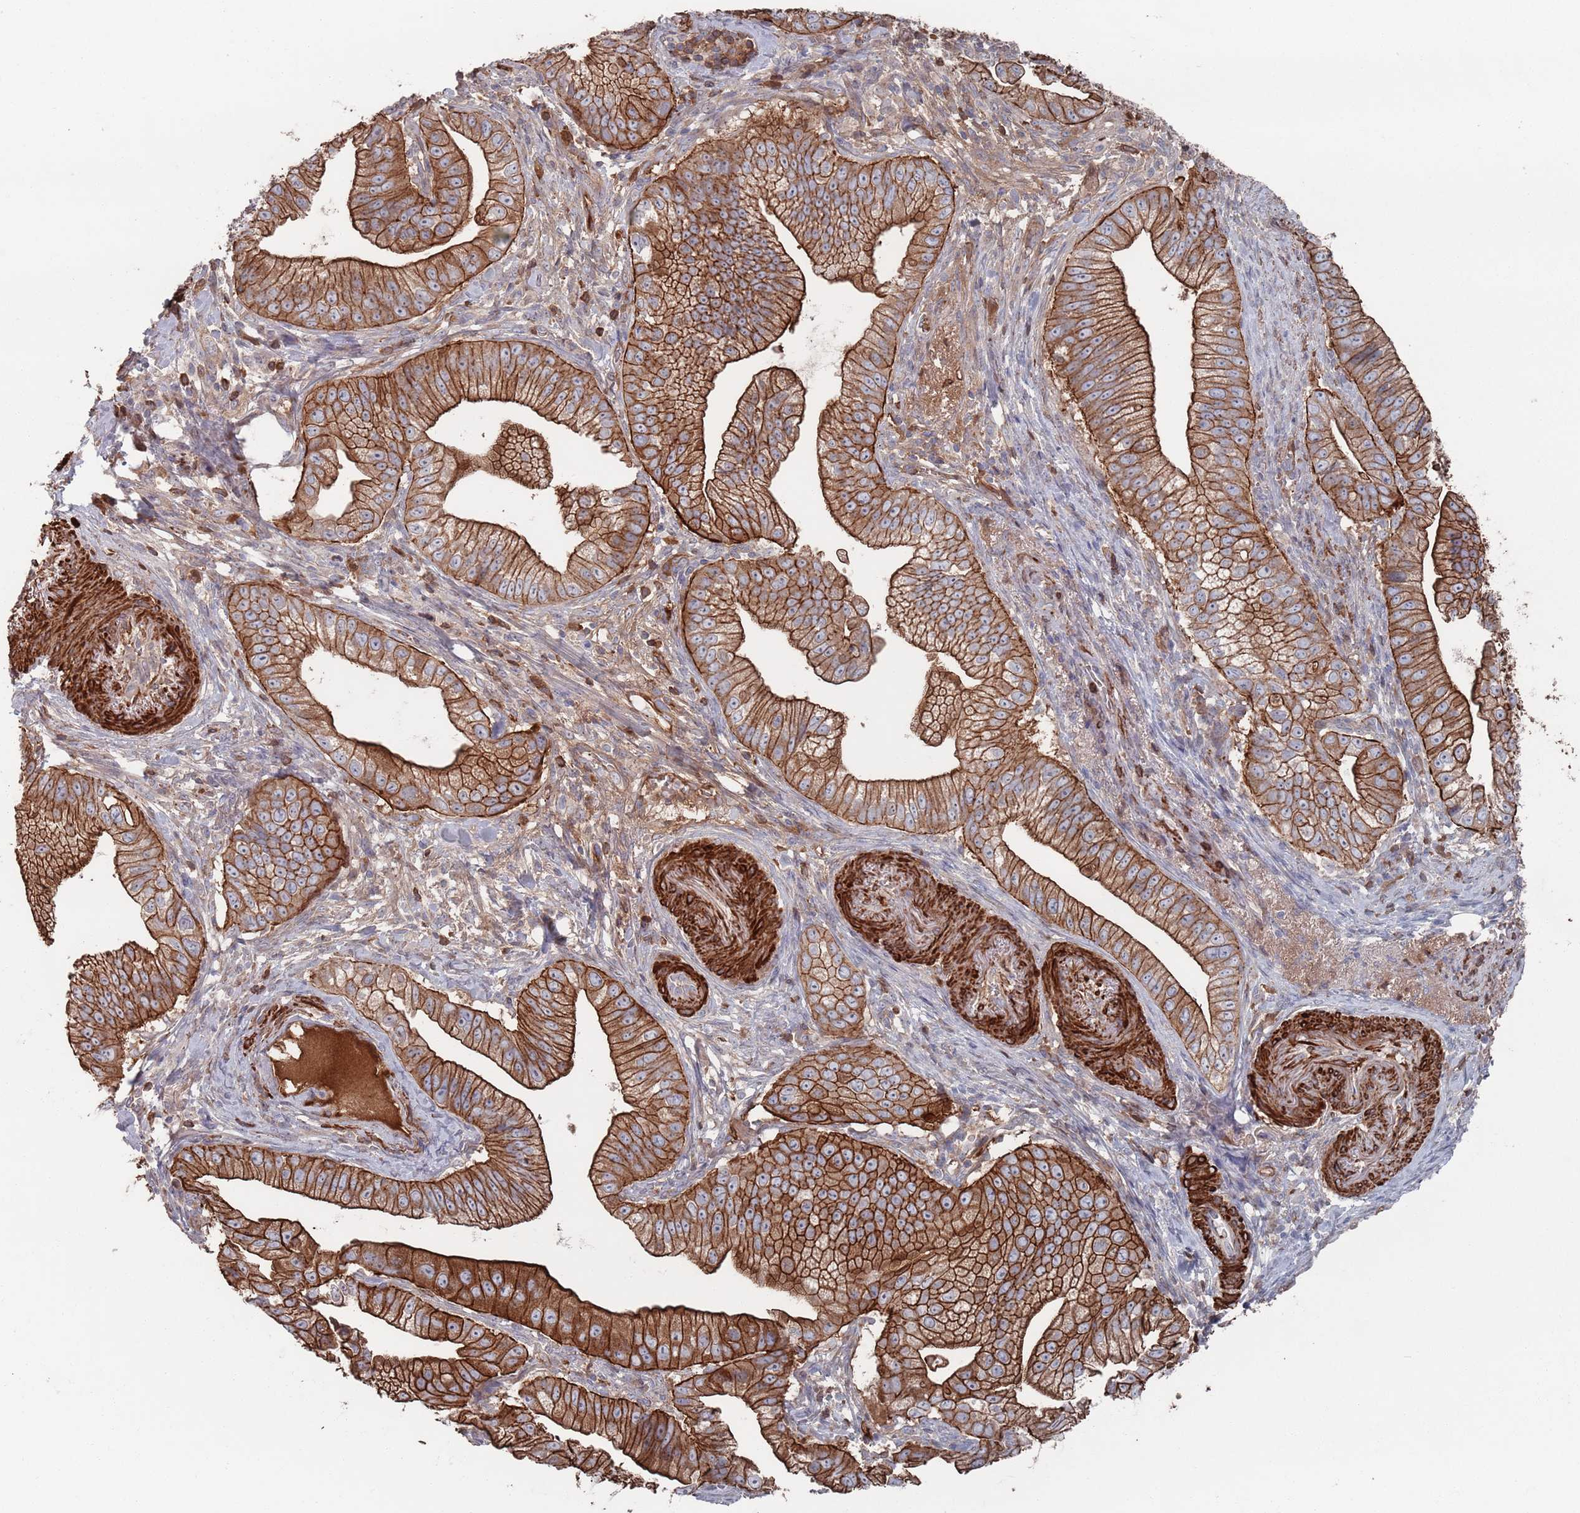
{"staining": {"intensity": "strong", "quantity": ">75%", "location": "cytoplasmic/membranous"}, "tissue": "pancreatic cancer", "cell_type": "Tumor cells", "image_type": "cancer", "snomed": [{"axis": "morphology", "description": "Adenocarcinoma, NOS"}, {"axis": "topography", "description": "Pancreas"}], "caption": "A high-resolution image shows immunohistochemistry (IHC) staining of pancreatic cancer, which demonstrates strong cytoplasmic/membranous staining in approximately >75% of tumor cells.", "gene": "PLEKHA4", "patient": {"sex": "male", "age": 70}}